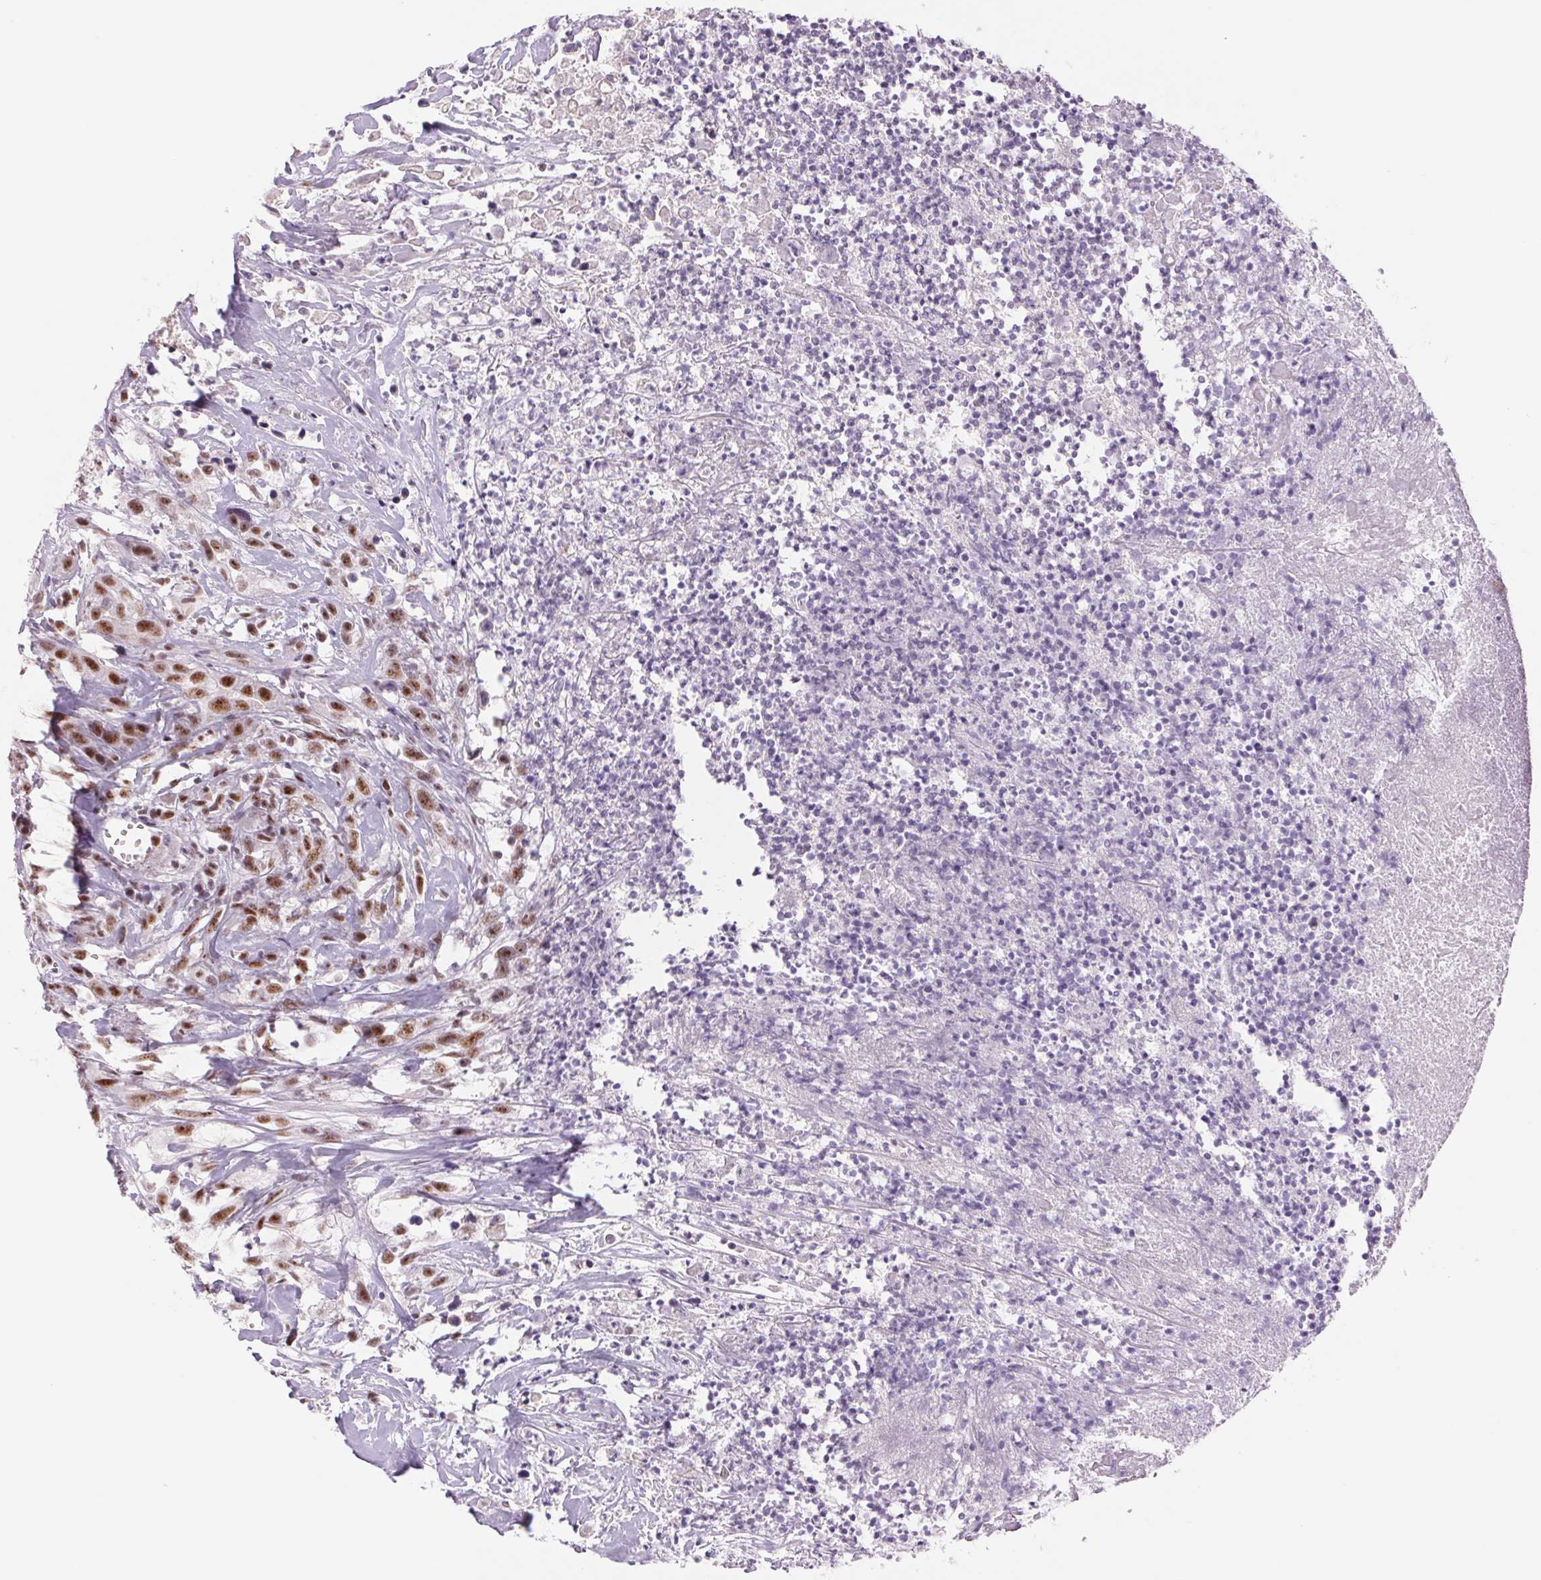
{"staining": {"intensity": "moderate", "quantity": ">75%", "location": "nuclear"}, "tissue": "head and neck cancer", "cell_type": "Tumor cells", "image_type": "cancer", "snomed": [{"axis": "morphology", "description": "Squamous cell carcinoma, NOS"}, {"axis": "topography", "description": "Head-Neck"}], "caption": "Immunohistochemical staining of head and neck cancer (squamous cell carcinoma) shows medium levels of moderate nuclear protein expression in about >75% of tumor cells.", "gene": "ZC3H14", "patient": {"sex": "male", "age": 57}}